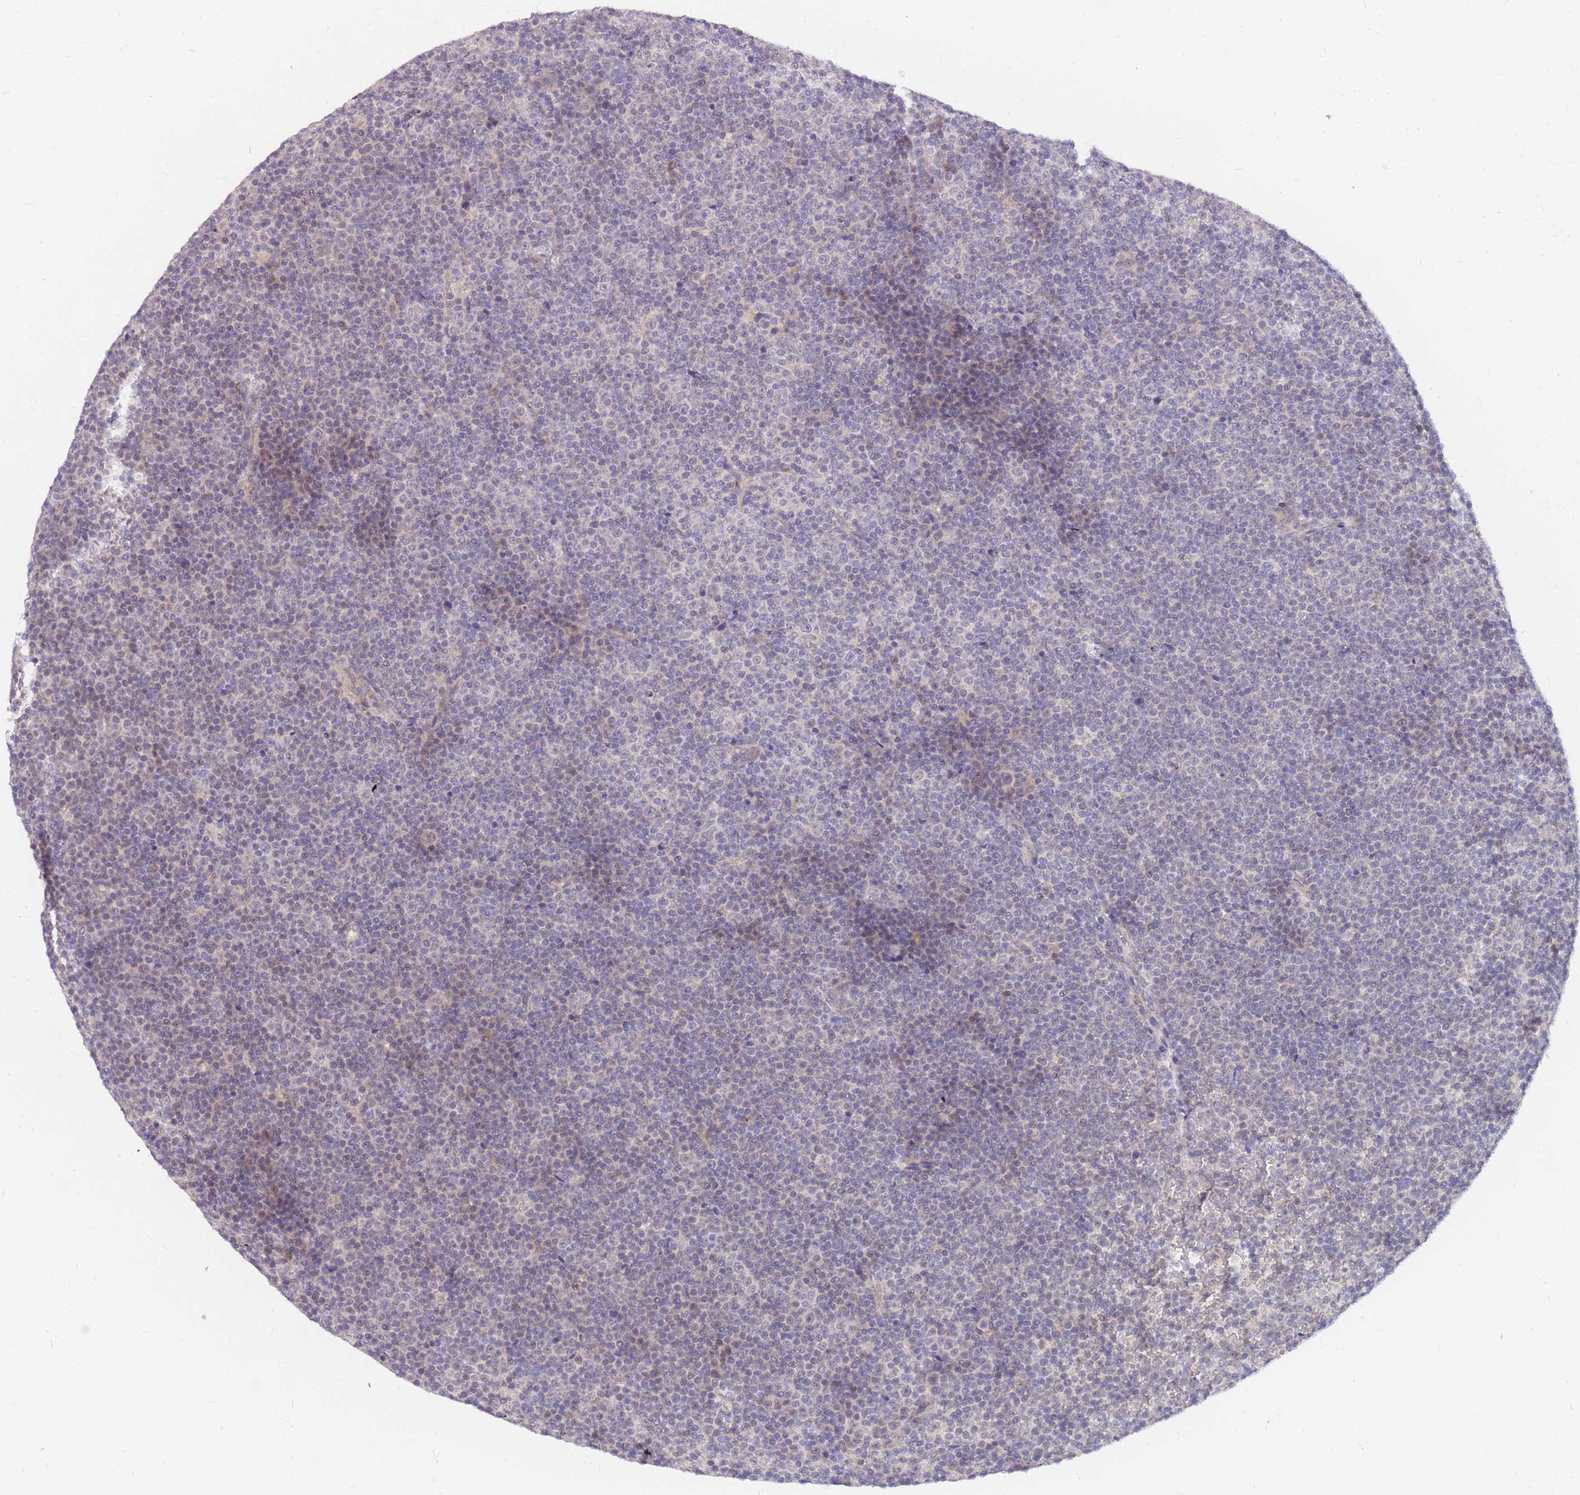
{"staining": {"intensity": "negative", "quantity": "none", "location": "none"}, "tissue": "lymphoma", "cell_type": "Tumor cells", "image_type": "cancer", "snomed": [{"axis": "morphology", "description": "Malignant lymphoma, non-Hodgkin's type, Low grade"}, {"axis": "topography", "description": "Lymph node"}], "caption": "High magnification brightfield microscopy of malignant lymphoma, non-Hodgkin's type (low-grade) stained with DAB (3,3'-diaminobenzidine) (brown) and counterstained with hematoxylin (blue): tumor cells show no significant expression. The staining is performed using DAB (3,3'-diaminobenzidine) brown chromogen with nuclei counter-stained in using hematoxylin.", "gene": "S100PBP", "patient": {"sex": "female", "age": 67}}